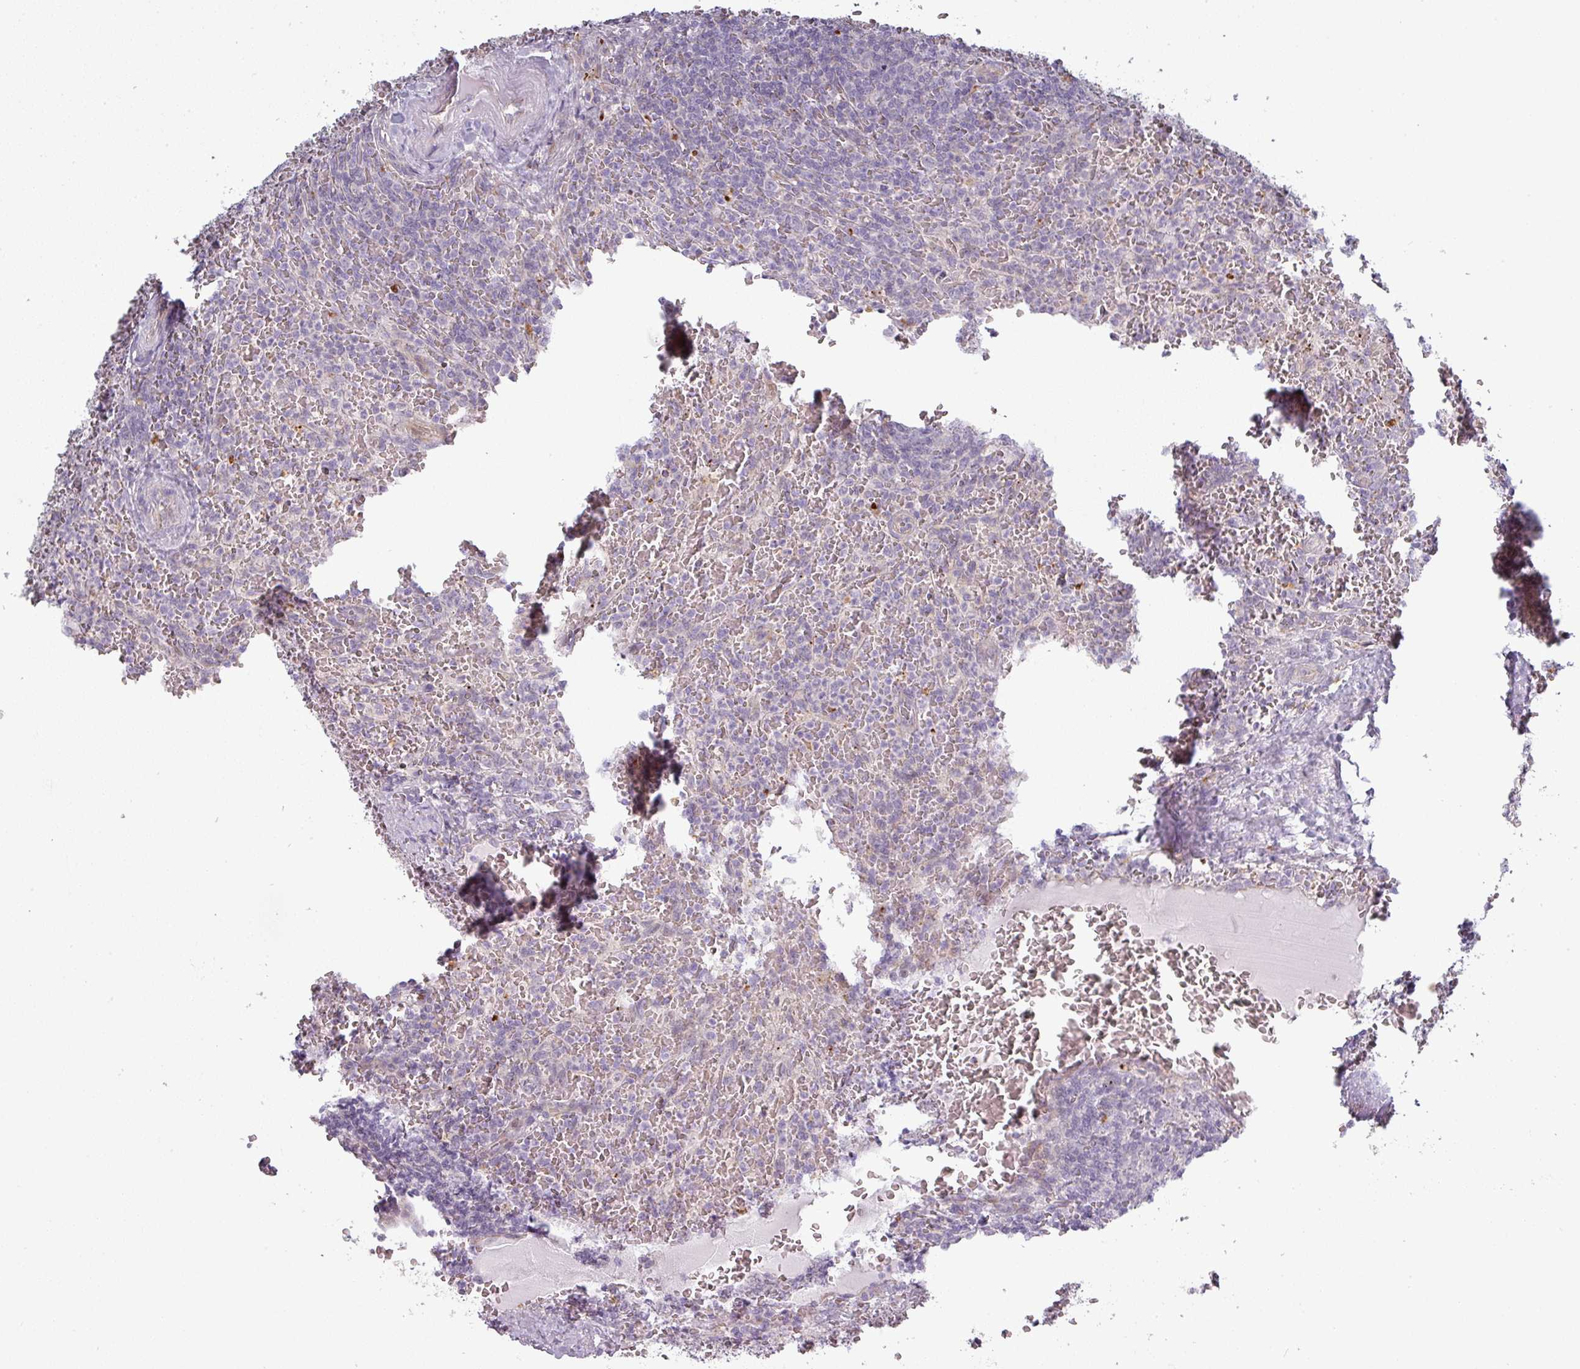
{"staining": {"intensity": "negative", "quantity": "none", "location": "none"}, "tissue": "lymphoma", "cell_type": "Tumor cells", "image_type": "cancer", "snomed": [{"axis": "morphology", "description": "Malignant lymphoma, non-Hodgkin's type, Low grade"}, {"axis": "topography", "description": "Spleen"}], "caption": "This is an IHC micrograph of human malignant lymphoma, non-Hodgkin's type (low-grade). There is no staining in tumor cells.", "gene": "C2orf16", "patient": {"sex": "female", "age": 64}}